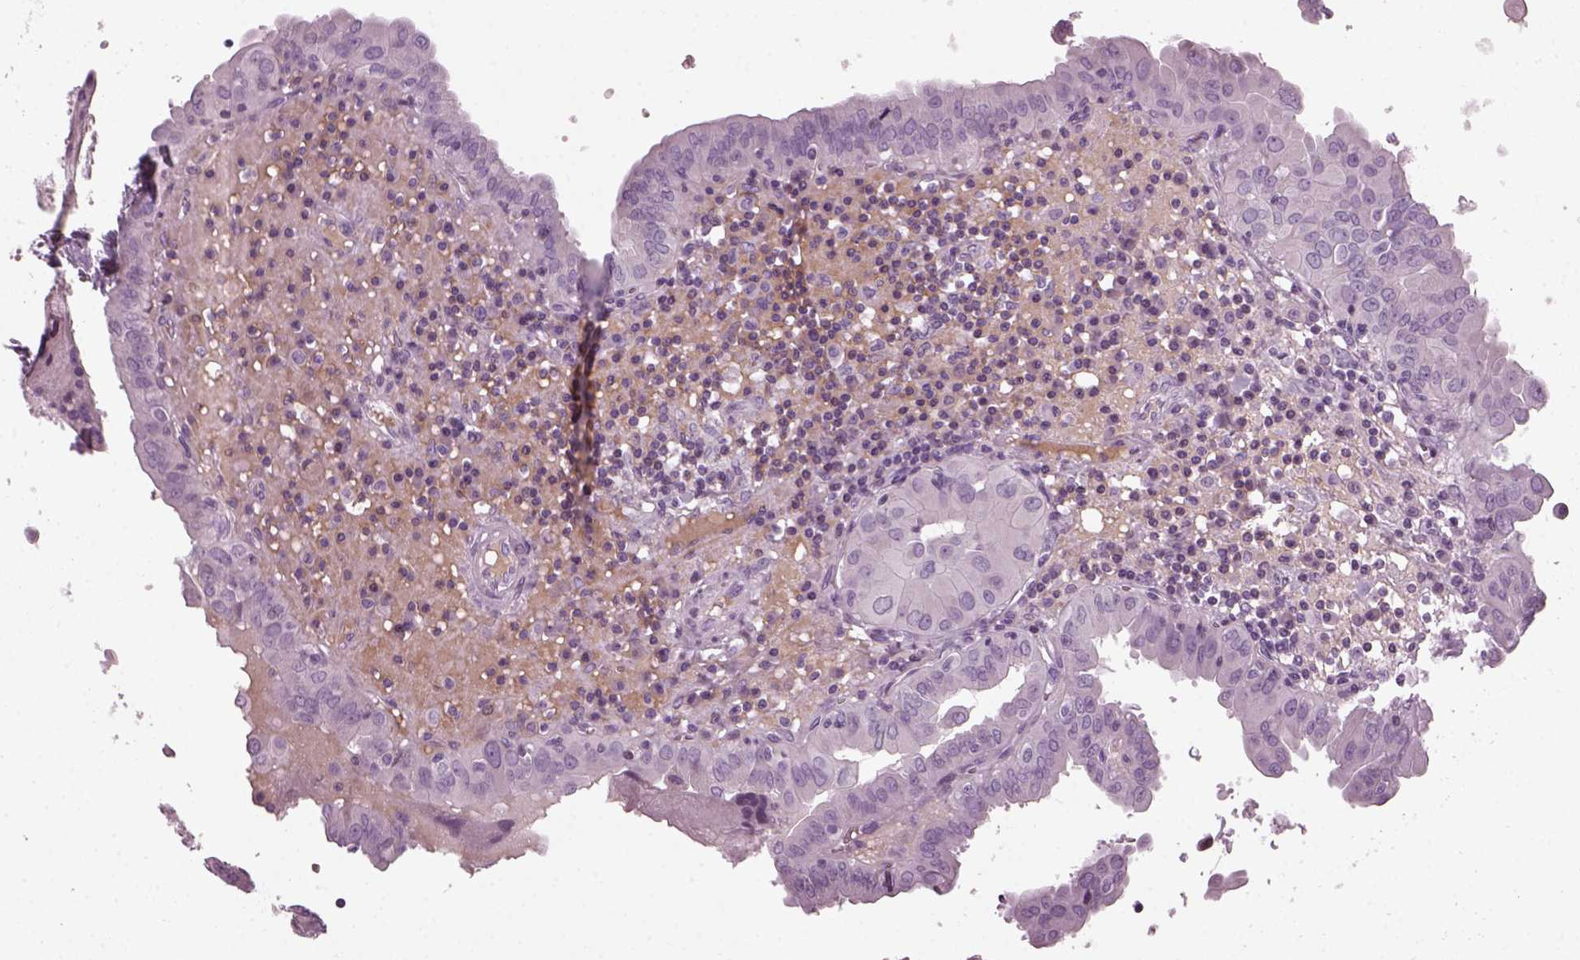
{"staining": {"intensity": "negative", "quantity": "none", "location": "none"}, "tissue": "thyroid cancer", "cell_type": "Tumor cells", "image_type": "cancer", "snomed": [{"axis": "morphology", "description": "Papillary adenocarcinoma, NOS"}, {"axis": "topography", "description": "Thyroid gland"}], "caption": "Thyroid cancer (papillary adenocarcinoma) was stained to show a protein in brown. There is no significant positivity in tumor cells.", "gene": "DPYSL5", "patient": {"sex": "female", "age": 37}}